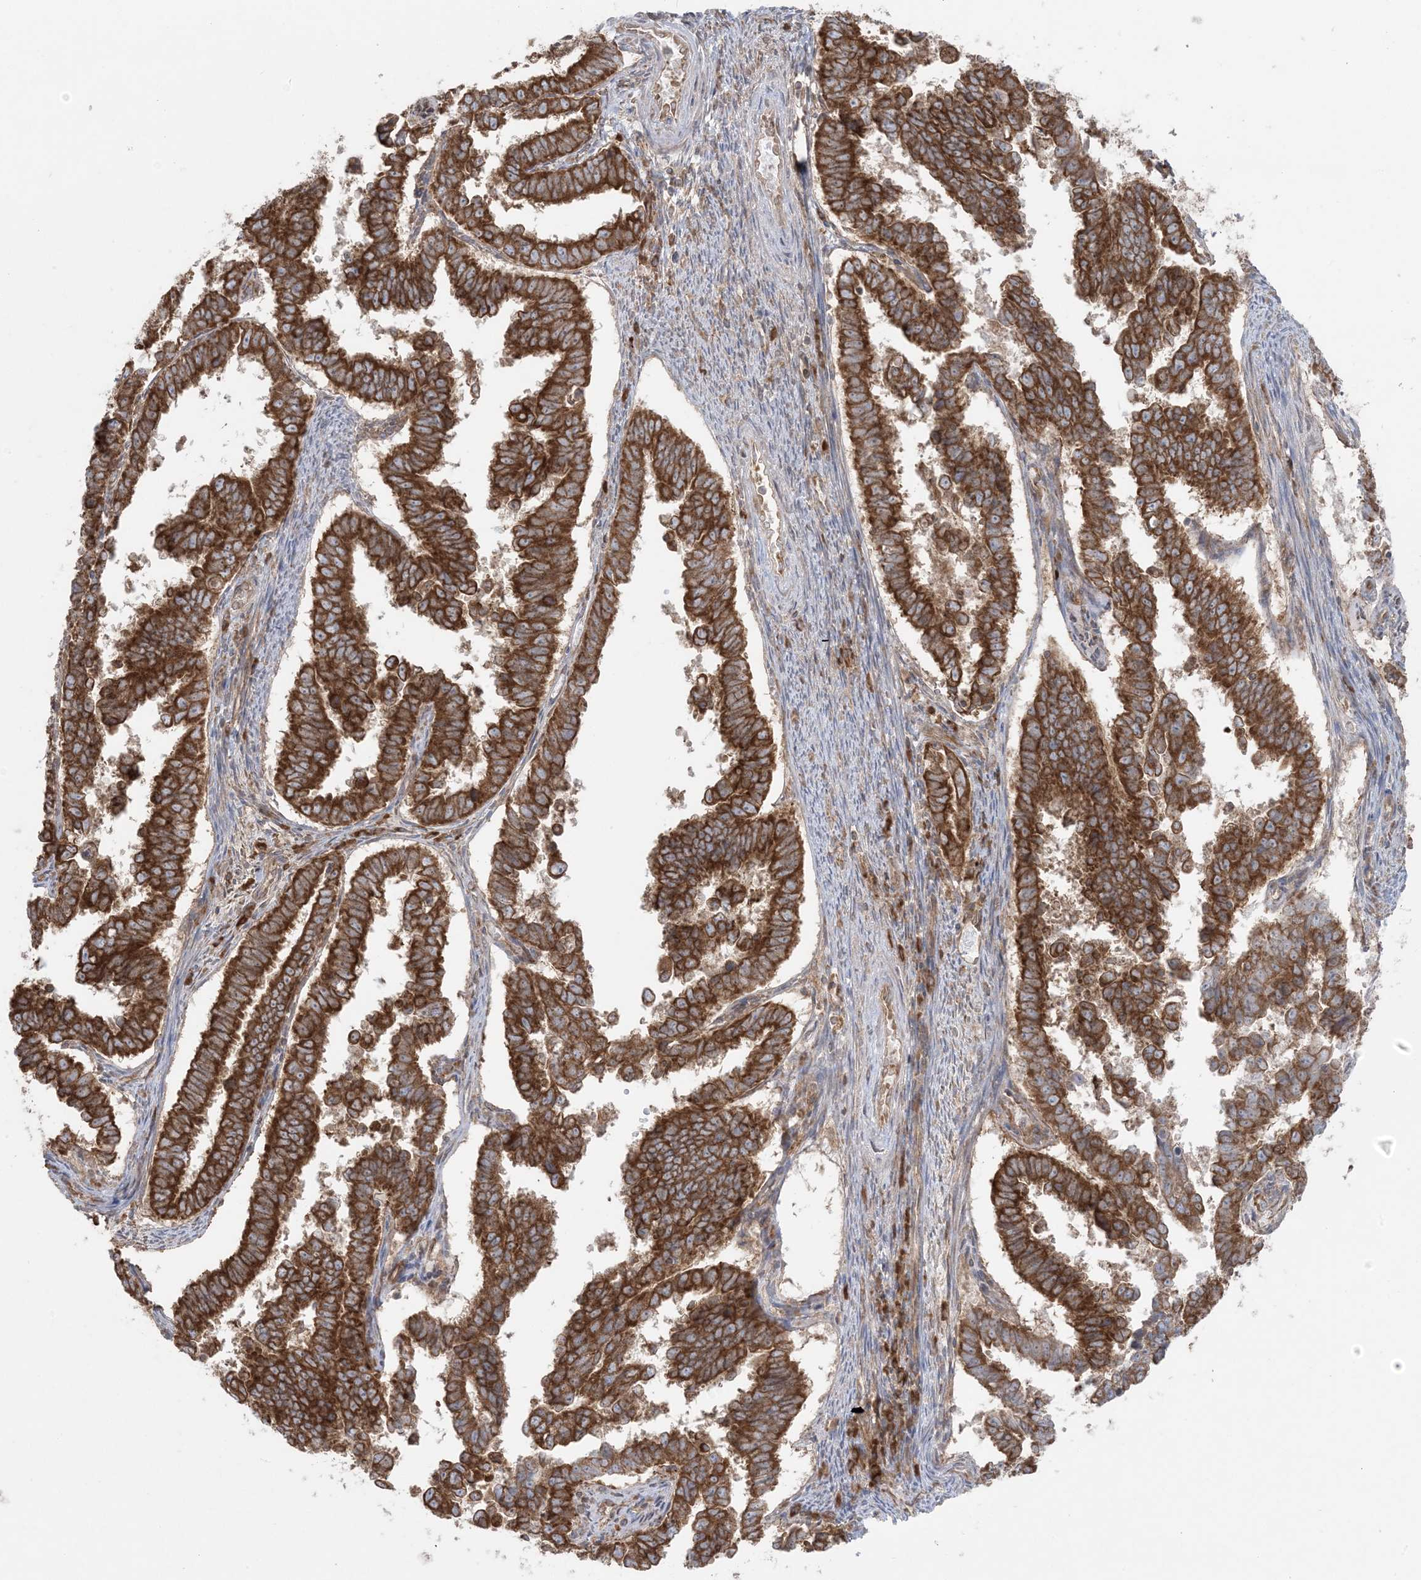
{"staining": {"intensity": "strong", "quantity": ">75%", "location": "cytoplasmic/membranous"}, "tissue": "endometrial cancer", "cell_type": "Tumor cells", "image_type": "cancer", "snomed": [{"axis": "morphology", "description": "Adenocarcinoma, NOS"}, {"axis": "topography", "description": "Endometrium"}], "caption": "This is a micrograph of immunohistochemistry (IHC) staining of endometrial adenocarcinoma, which shows strong positivity in the cytoplasmic/membranous of tumor cells.", "gene": "UBXN4", "patient": {"sex": "female", "age": 75}}